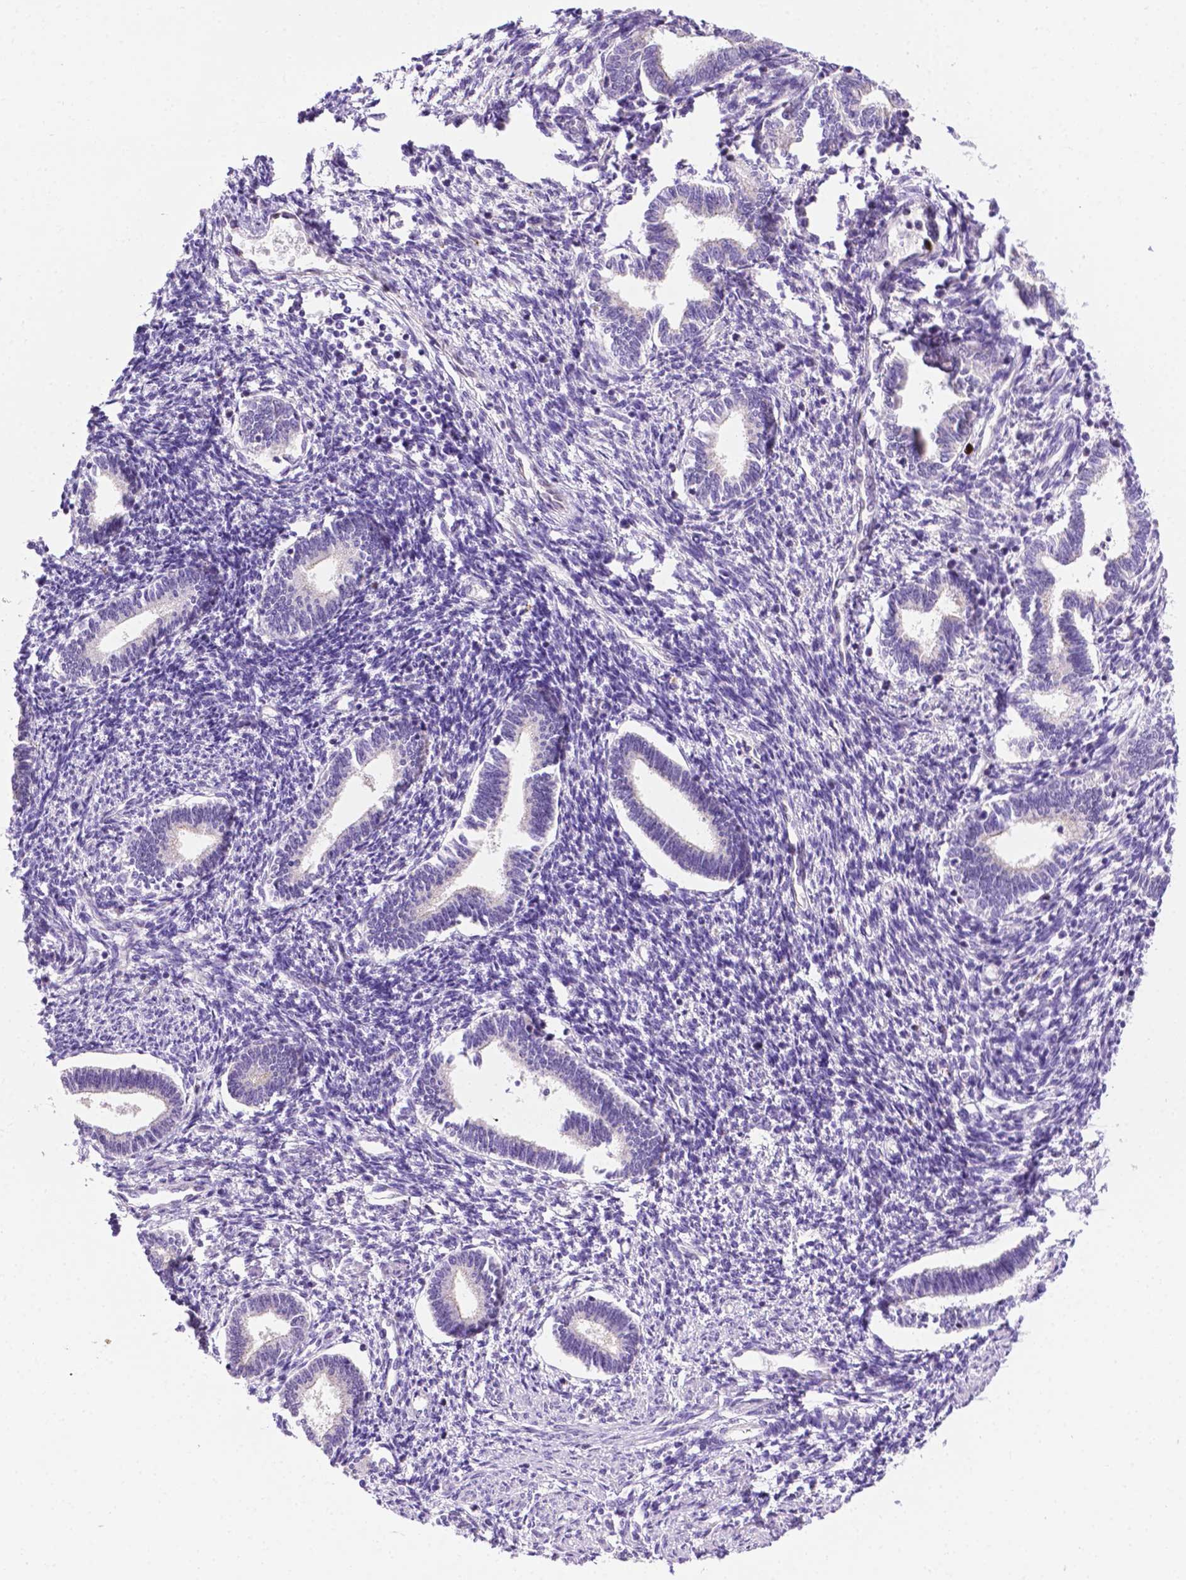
{"staining": {"intensity": "negative", "quantity": "none", "location": "none"}, "tissue": "endometrium", "cell_type": "Cells in endometrial stroma", "image_type": "normal", "snomed": [{"axis": "morphology", "description": "Normal tissue, NOS"}, {"axis": "topography", "description": "Endometrium"}], "caption": "Cells in endometrial stroma show no significant expression in benign endometrium. (Stains: DAB (3,3'-diaminobenzidine) IHC with hematoxylin counter stain, Microscopy: brightfield microscopy at high magnification).", "gene": "MMP27", "patient": {"sex": "female", "age": 42}}